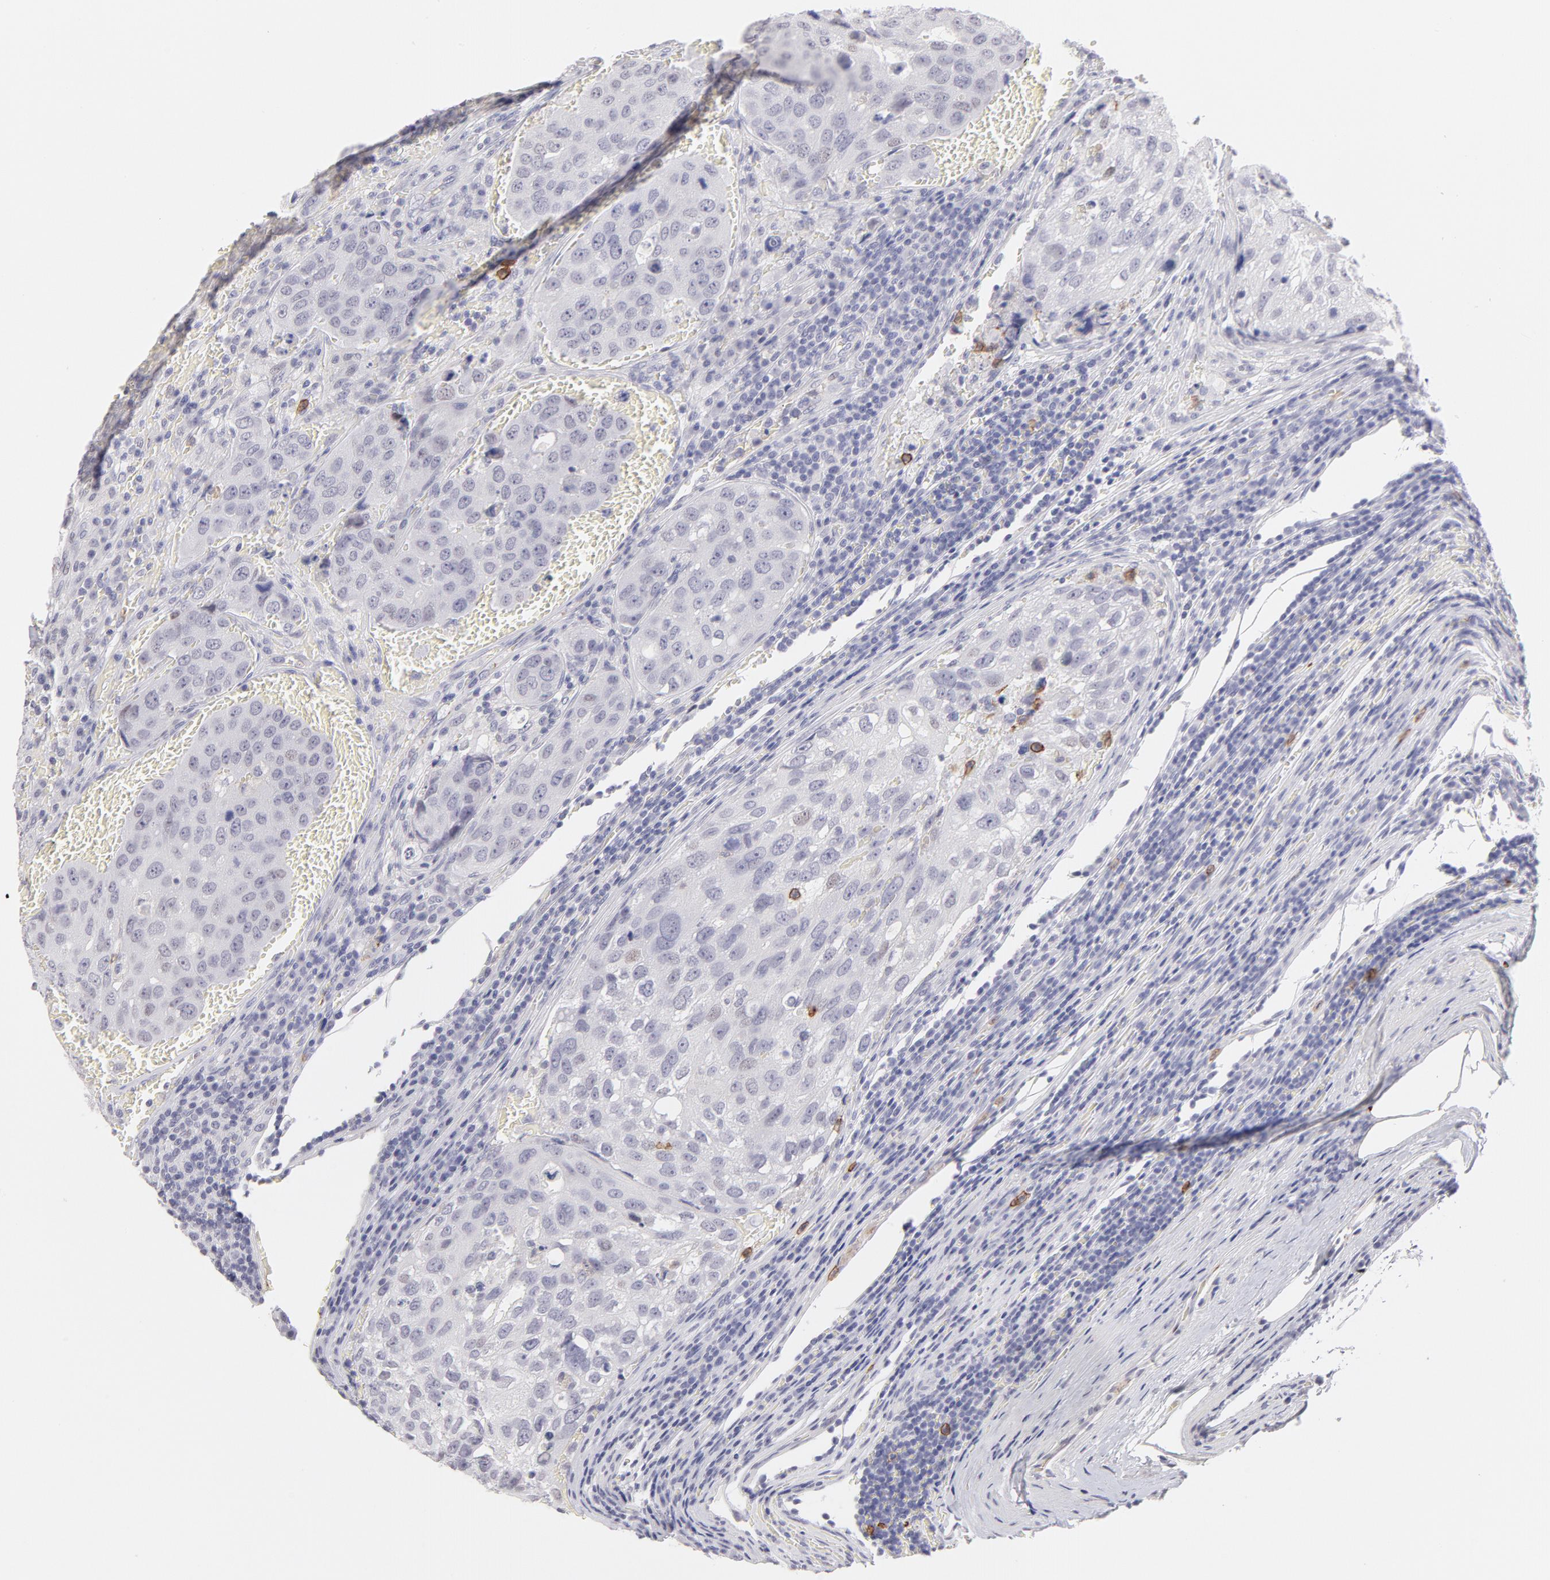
{"staining": {"intensity": "negative", "quantity": "none", "location": "none"}, "tissue": "urothelial cancer", "cell_type": "Tumor cells", "image_type": "cancer", "snomed": [{"axis": "morphology", "description": "Urothelial carcinoma, High grade"}, {"axis": "topography", "description": "Lymph node"}, {"axis": "topography", "description": "Urinary bladder"}], "caption": "An IHC photomicrograph of urothelial cancer is shown. There is no staining in tumor cells of urothelial cancer. The staining was performed using DAB to visualize the protein expression in brown, while the nuclei were stained in blue with hematoxylin (Magnification: 20x).", "gene": "LTB4R", "patient": {"sex": "male", "age": 51}}